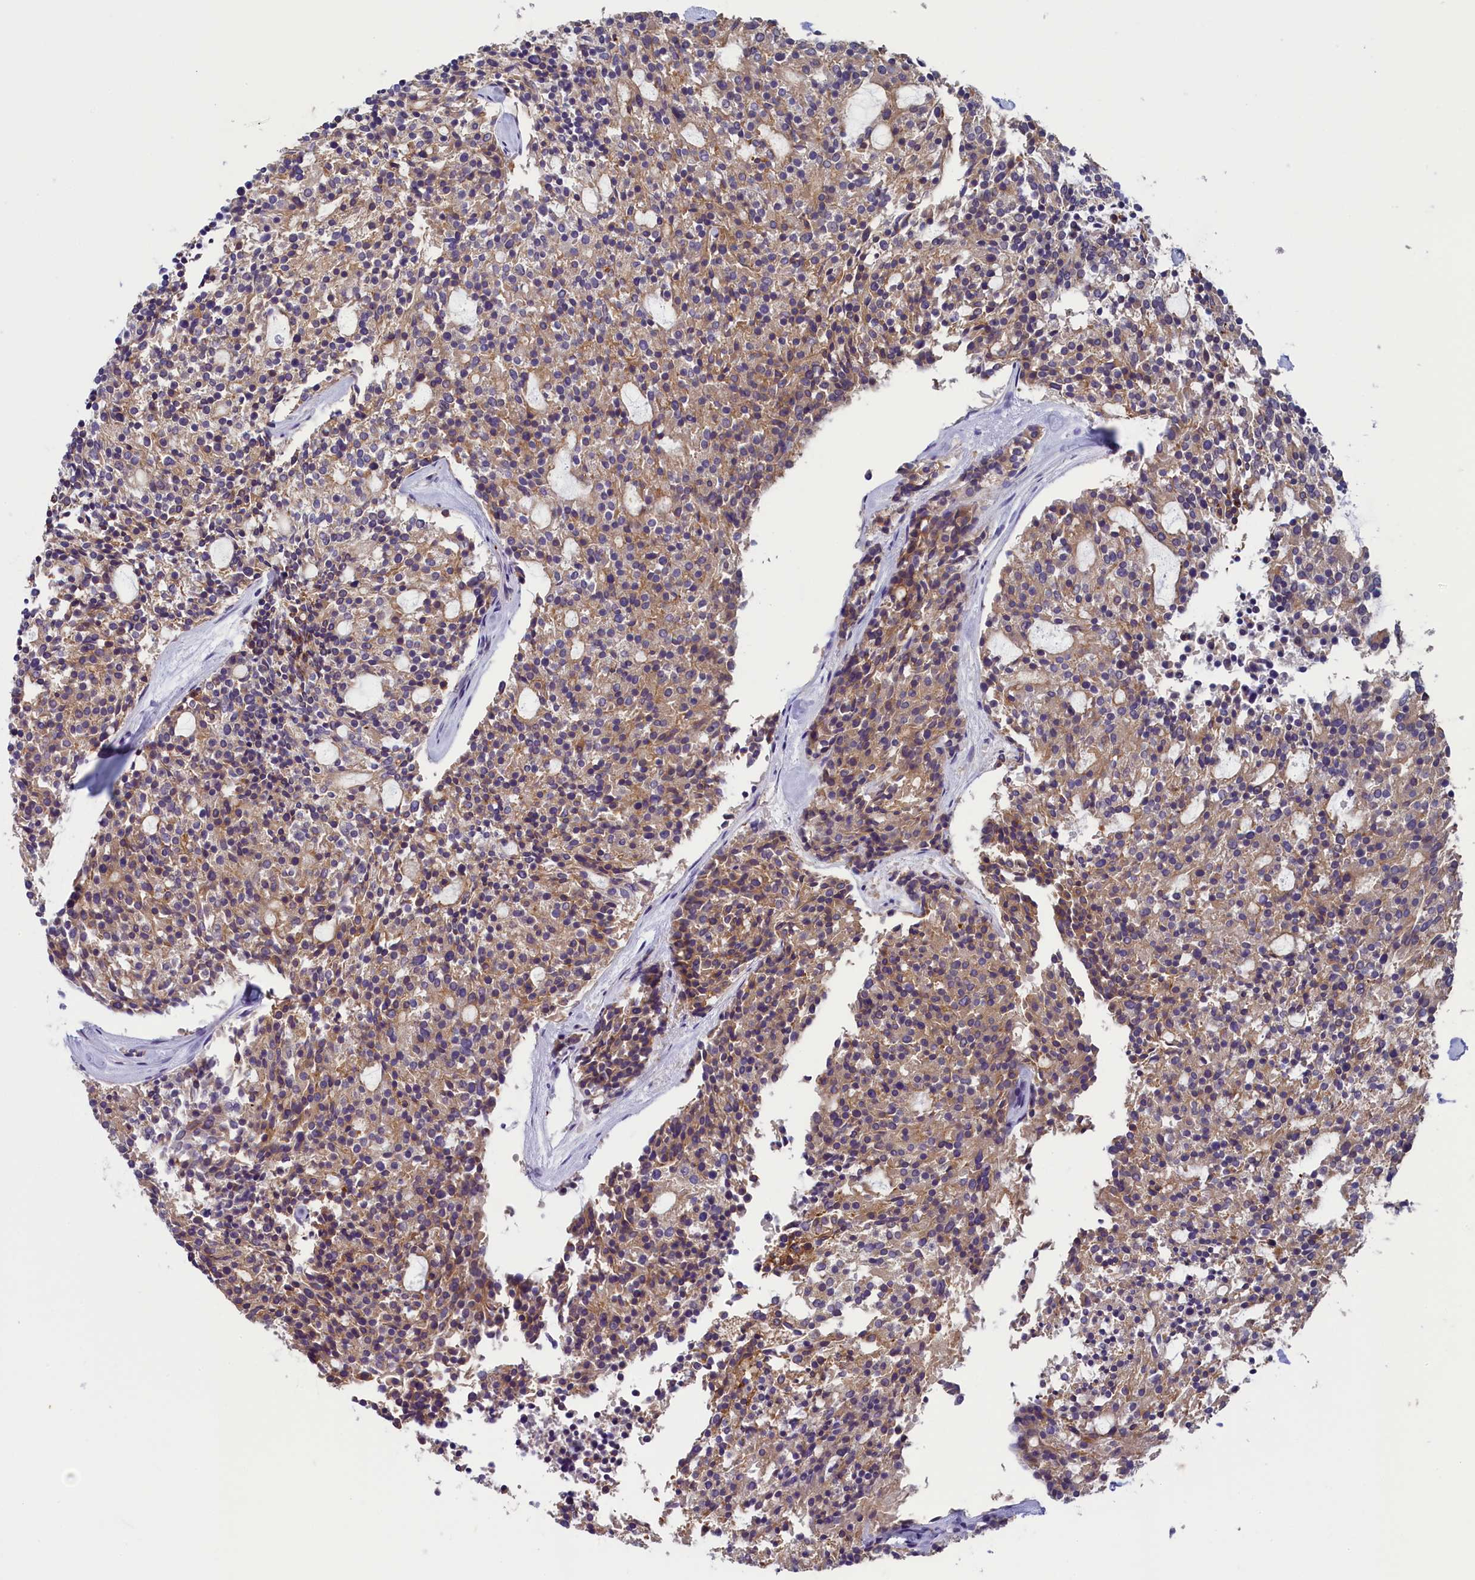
{"staining": {"intensity": "moderate", "quantity": ">75%", "location": "cytoplasmic/membranous"}, "tissue": "carcinoid", "cell_type": "Tumor cells", "image_type": "cancer", "snomed": [{"axis": "morphology", "description": "Carcinoid, malignant, NOS"}, {"axis": "topography", "description": "Pancreas"}], "caption": "Immunohistochemistry (DAB (3,3'-diaminobenzidine)) staining of human carcinoid shows moderate cytoplasmic/membranous protein expression in about >75% of tumor cells.", "gene": "AIFM2", "patient": {"sex": "female", "age": 54}}